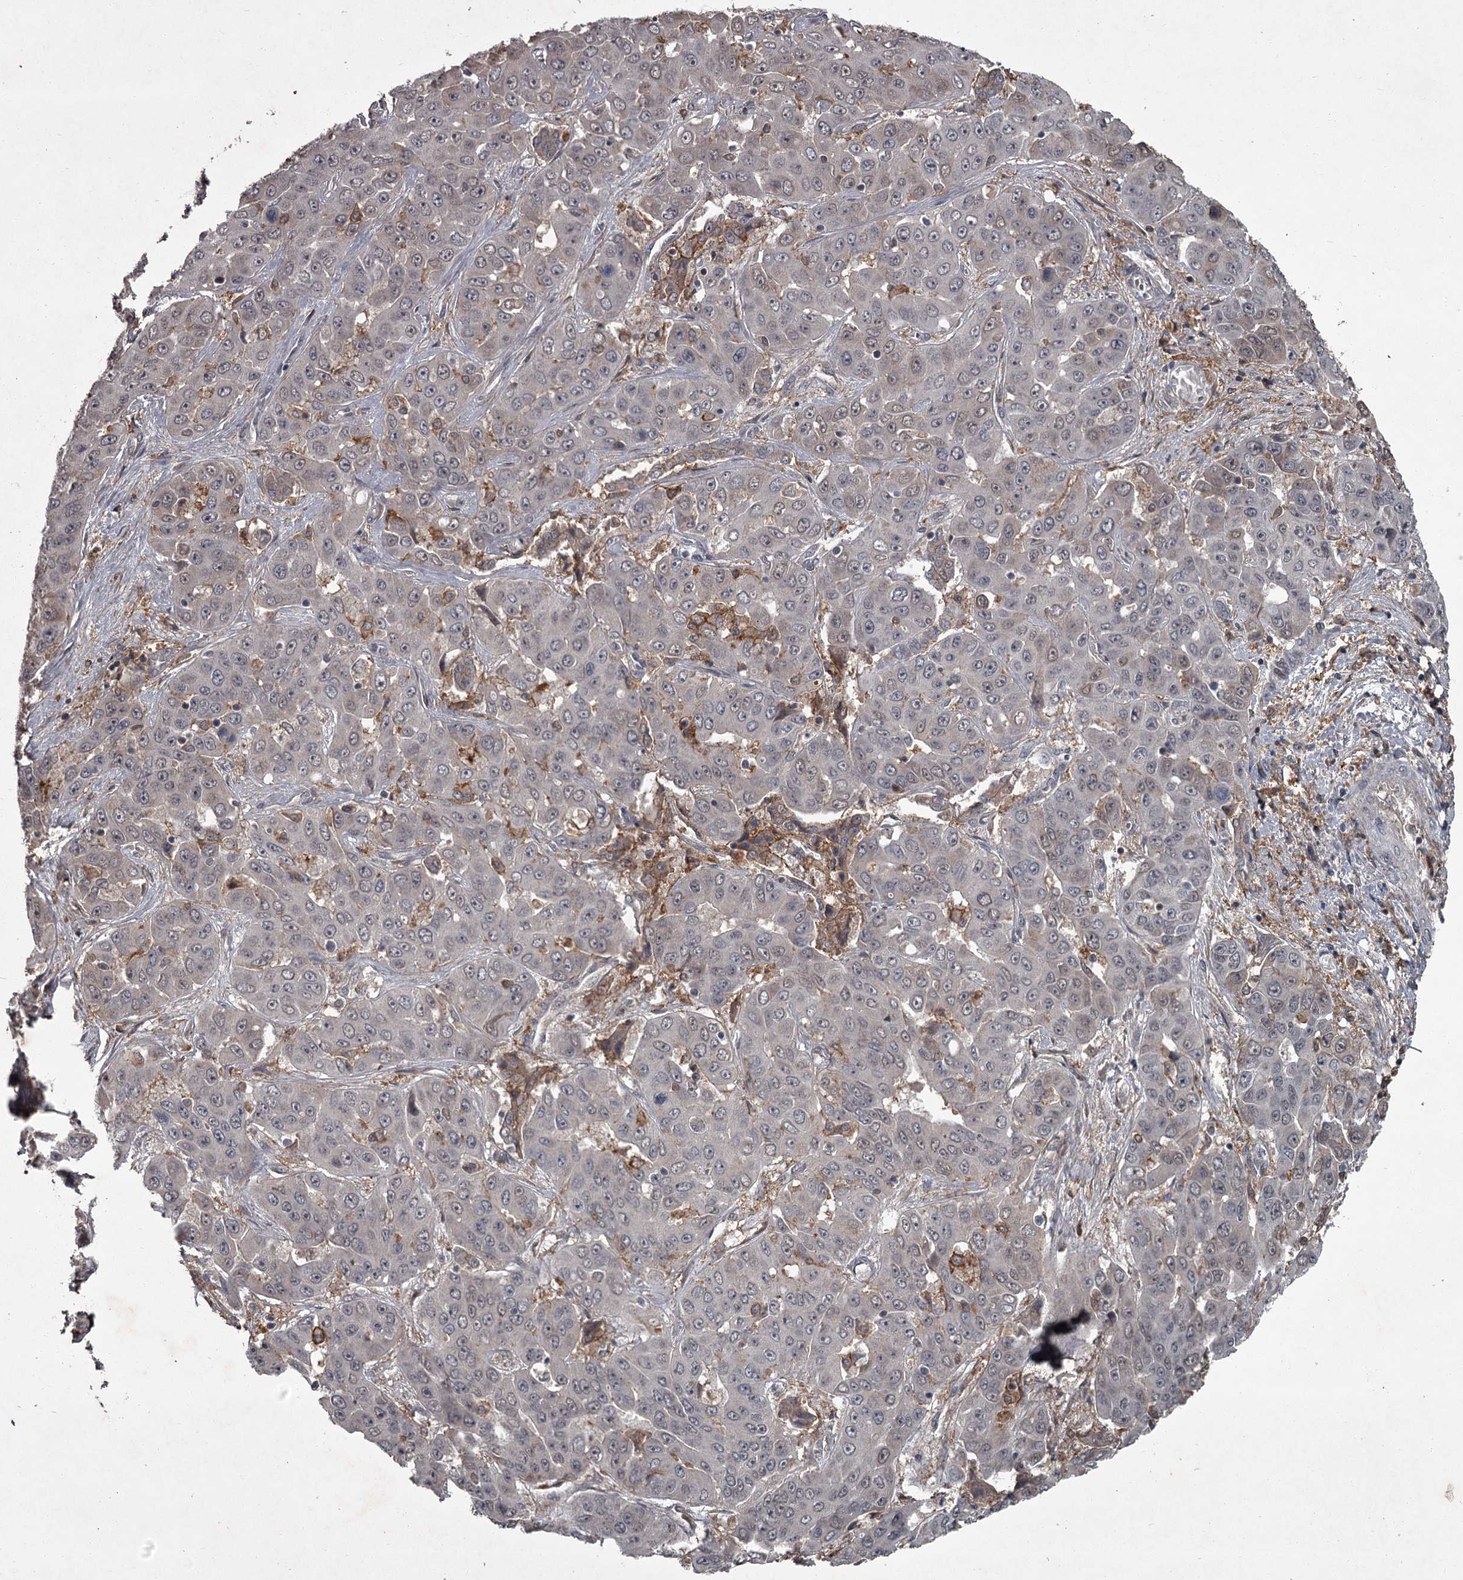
{"staining": {"intensity": "weak", "quantity": "25%-75%", "location": "nuclear"}, "tissue": "liver cancer", "cell_type": "Tumor cells", "image_type": "cancer", "snomed": [{"axis": "morphology", "description": "Cholangiocarcinoma"}, {"axis": "topography", "description": "Liver"}], "caption": "Liver cancer was stained to show a protein in brown. There is low levels of weak nuclear expression in approximately 25%-75% of tumor cells.", "gene": "FLVCR2", "patient": {"sex": "female", "age": 52}}